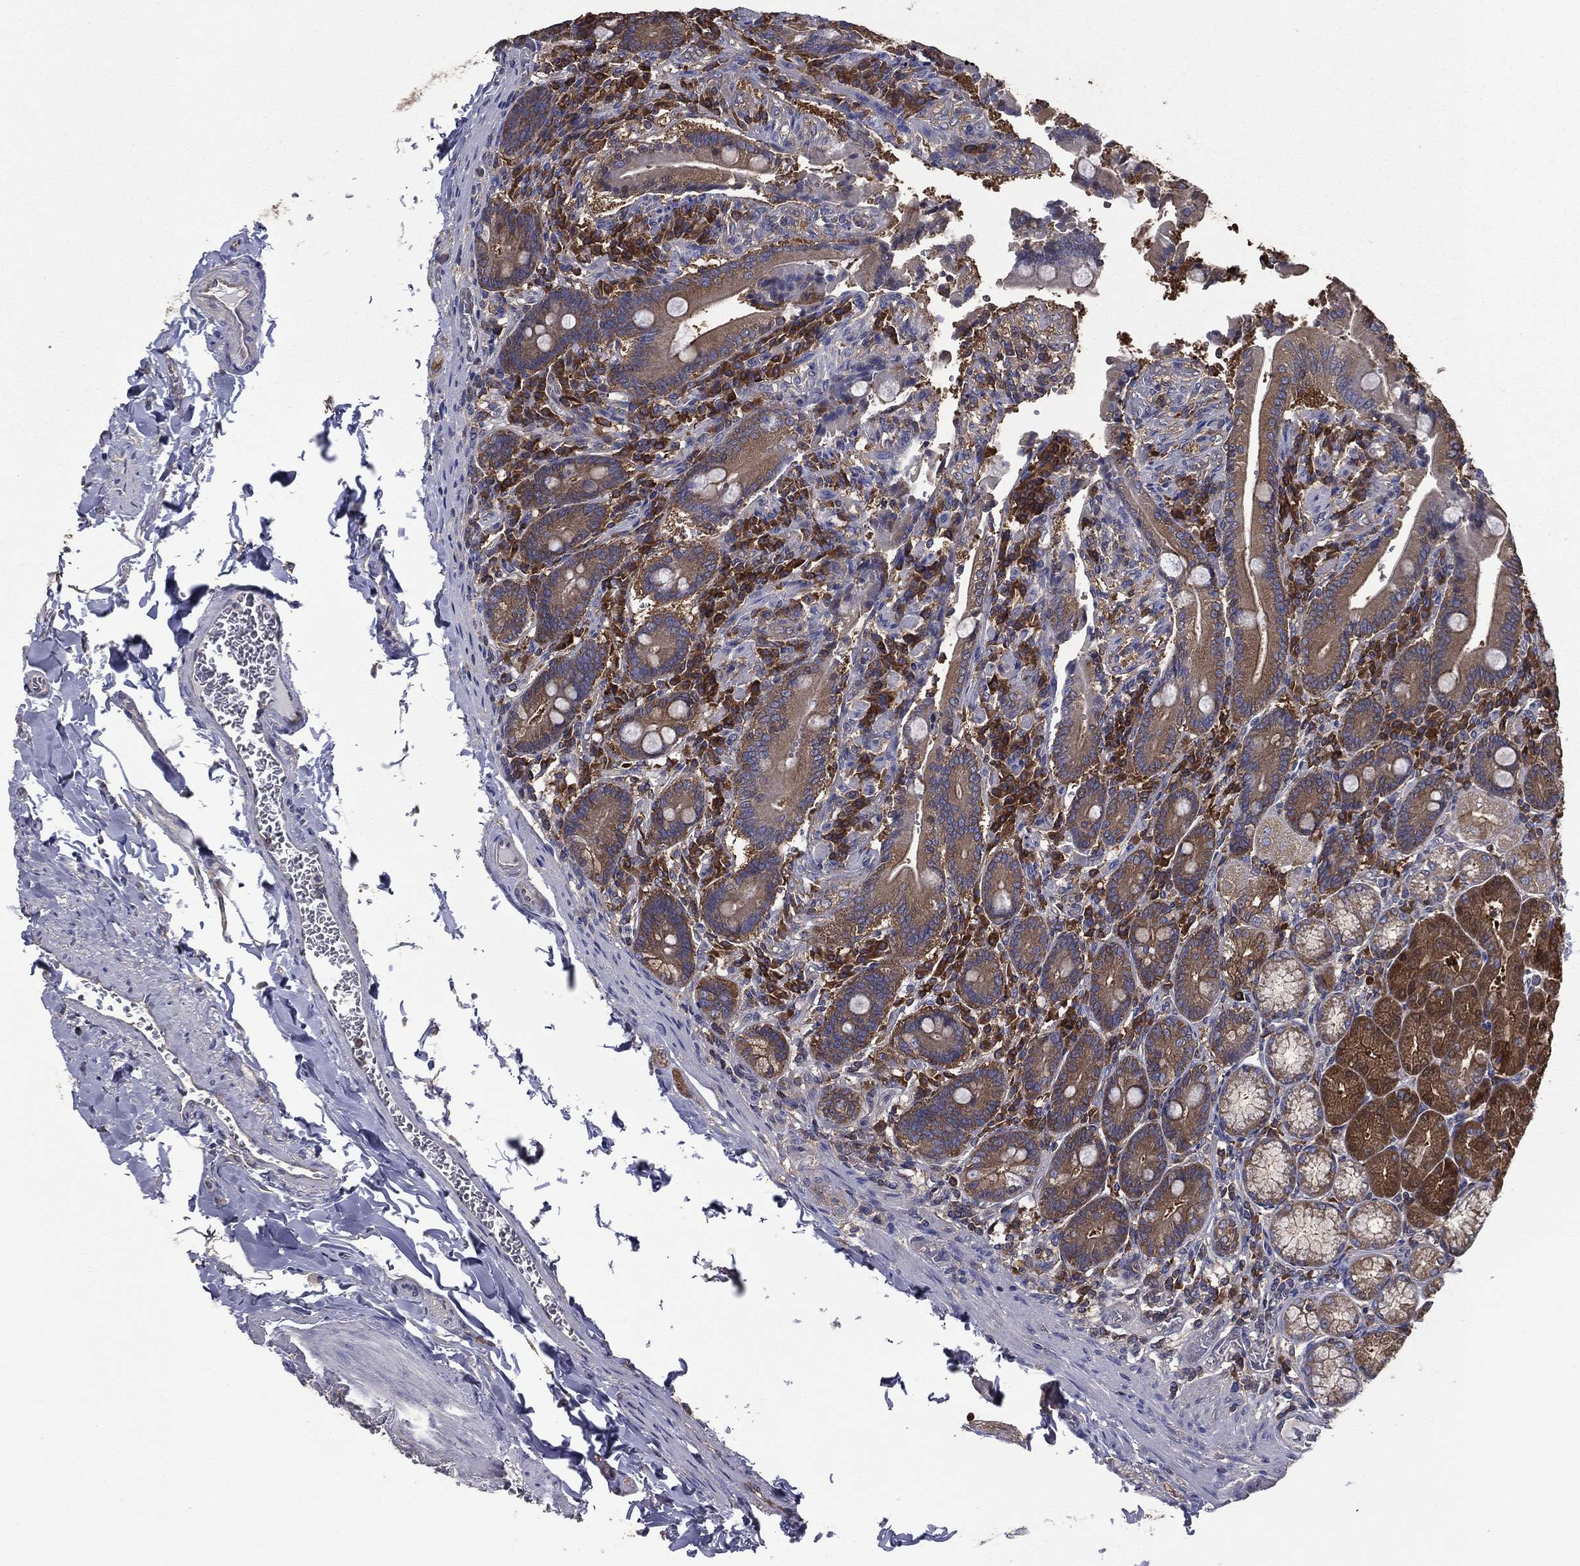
{"staining": {"intensity": "moderate", "quantity": "25%-75%", "location": "cytoplasmic/membranous"}, "tissue": "duodenum", "cell_type": "Glandular cells", "image_type": "normal", "snomed": [{"axis": "morphology", "description": "Normal tissue, NOS"}, {"axis": "topography", "description": "Duodenum"}], "caption": "IHC photomicrograph of unremarkable duodenum stained for a protein (brown), which shows medium levels of moderate cytoplasmic/membranous expression in approximately 25%-75% of glandular cells.", "gene": "SARS1", "patient": {"sex": "female", "age": 62}}